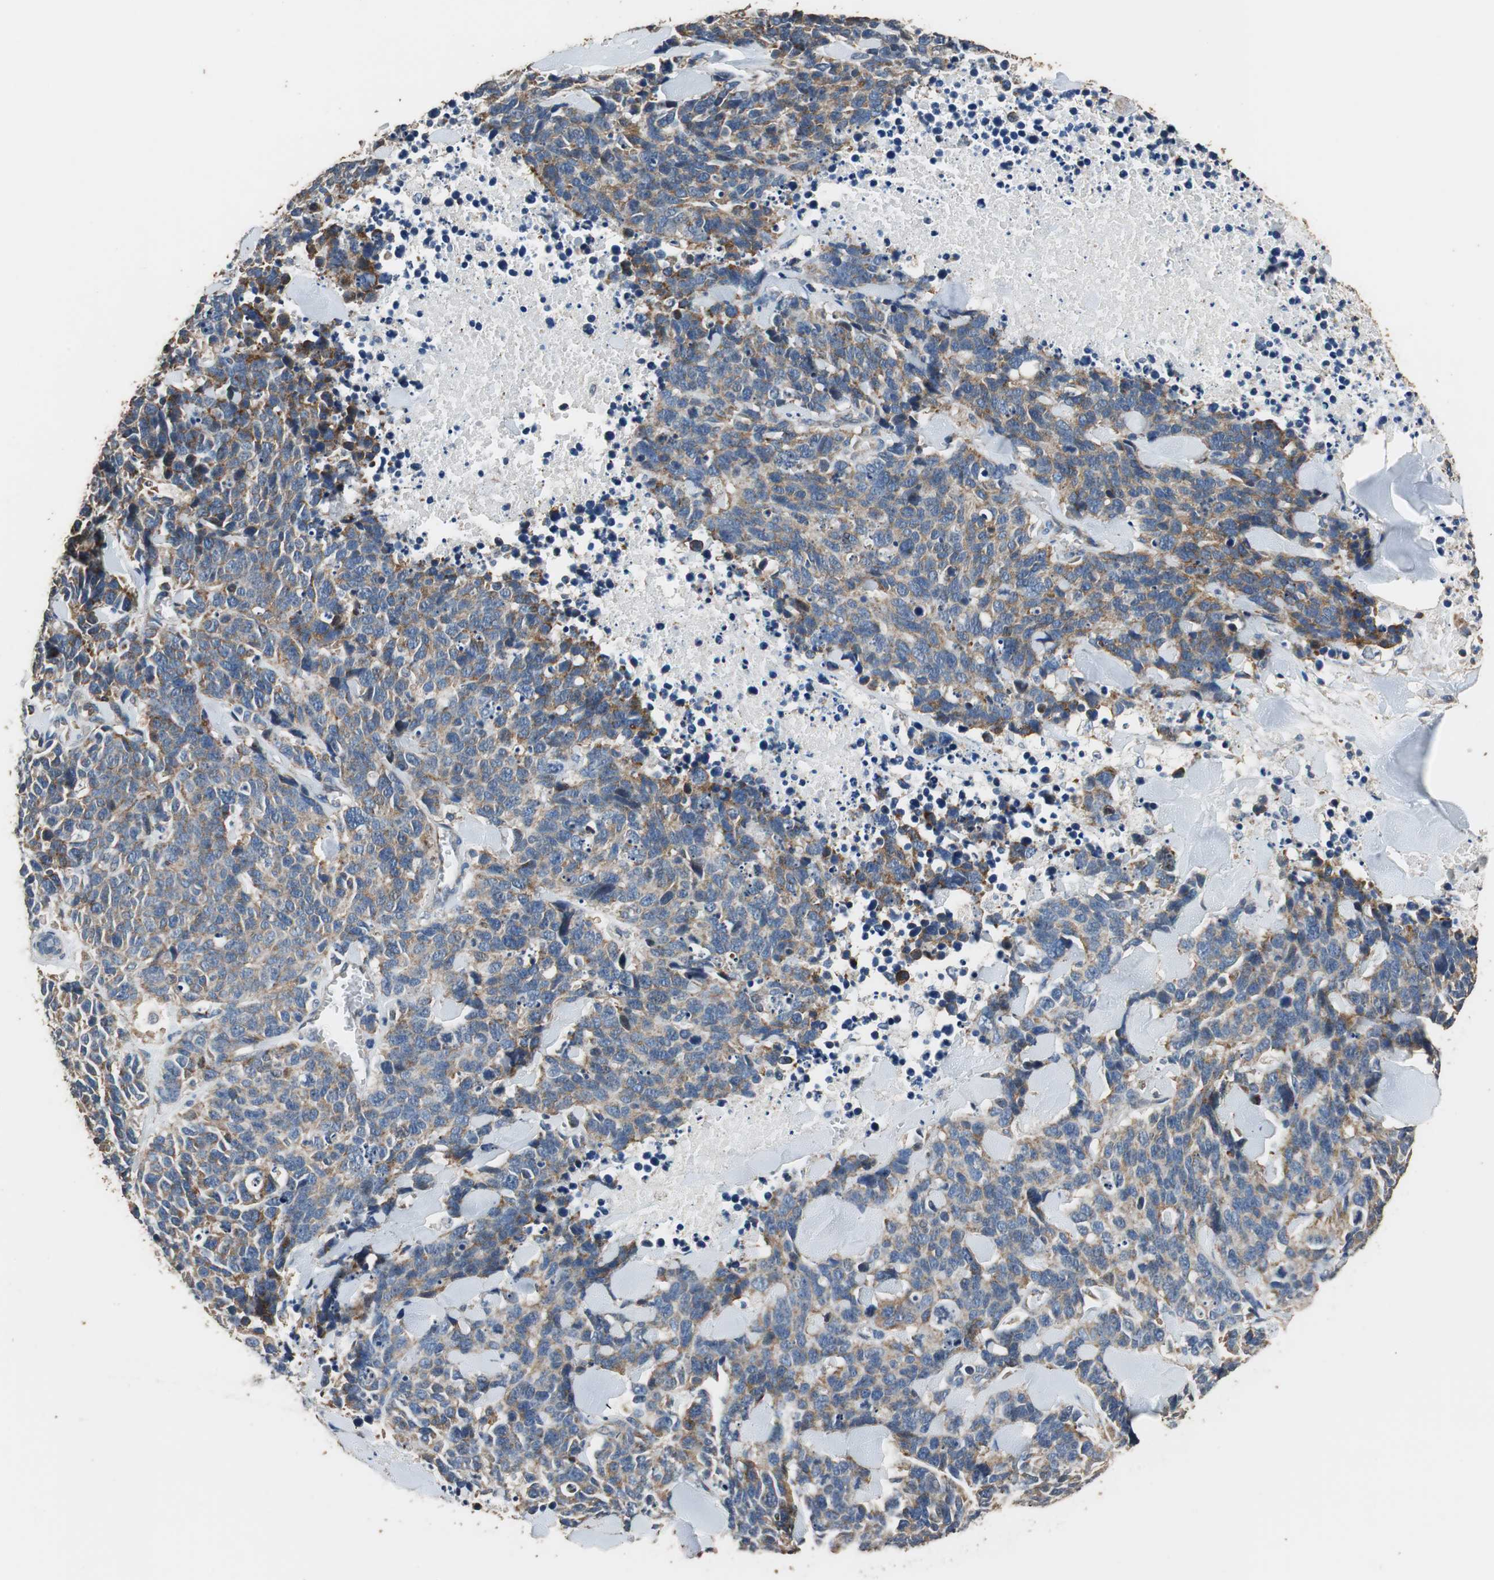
{"staining": {"intensity": "moderate", "quantity": ">75%", "location": "cytoplasmic/membranous"}, "tissue": "lung cancer", "cell_type": "Tumor cells", "image_type": "cancer", "snomed": [{"axis": "morphology", "description": "Neoplasm, malignant, NOS"}, {"axis": "topography", "description": "Lung"}], "caption": "Lung cancer (neoplasm (malignant)) tissue demonstrates moderate cytoplasmic/membranous expression in about >75% of tumor cells, visualized by immunohistochemistry.", "gene": "PRKRA", "patient": {"sex": "female", "age": 58}}